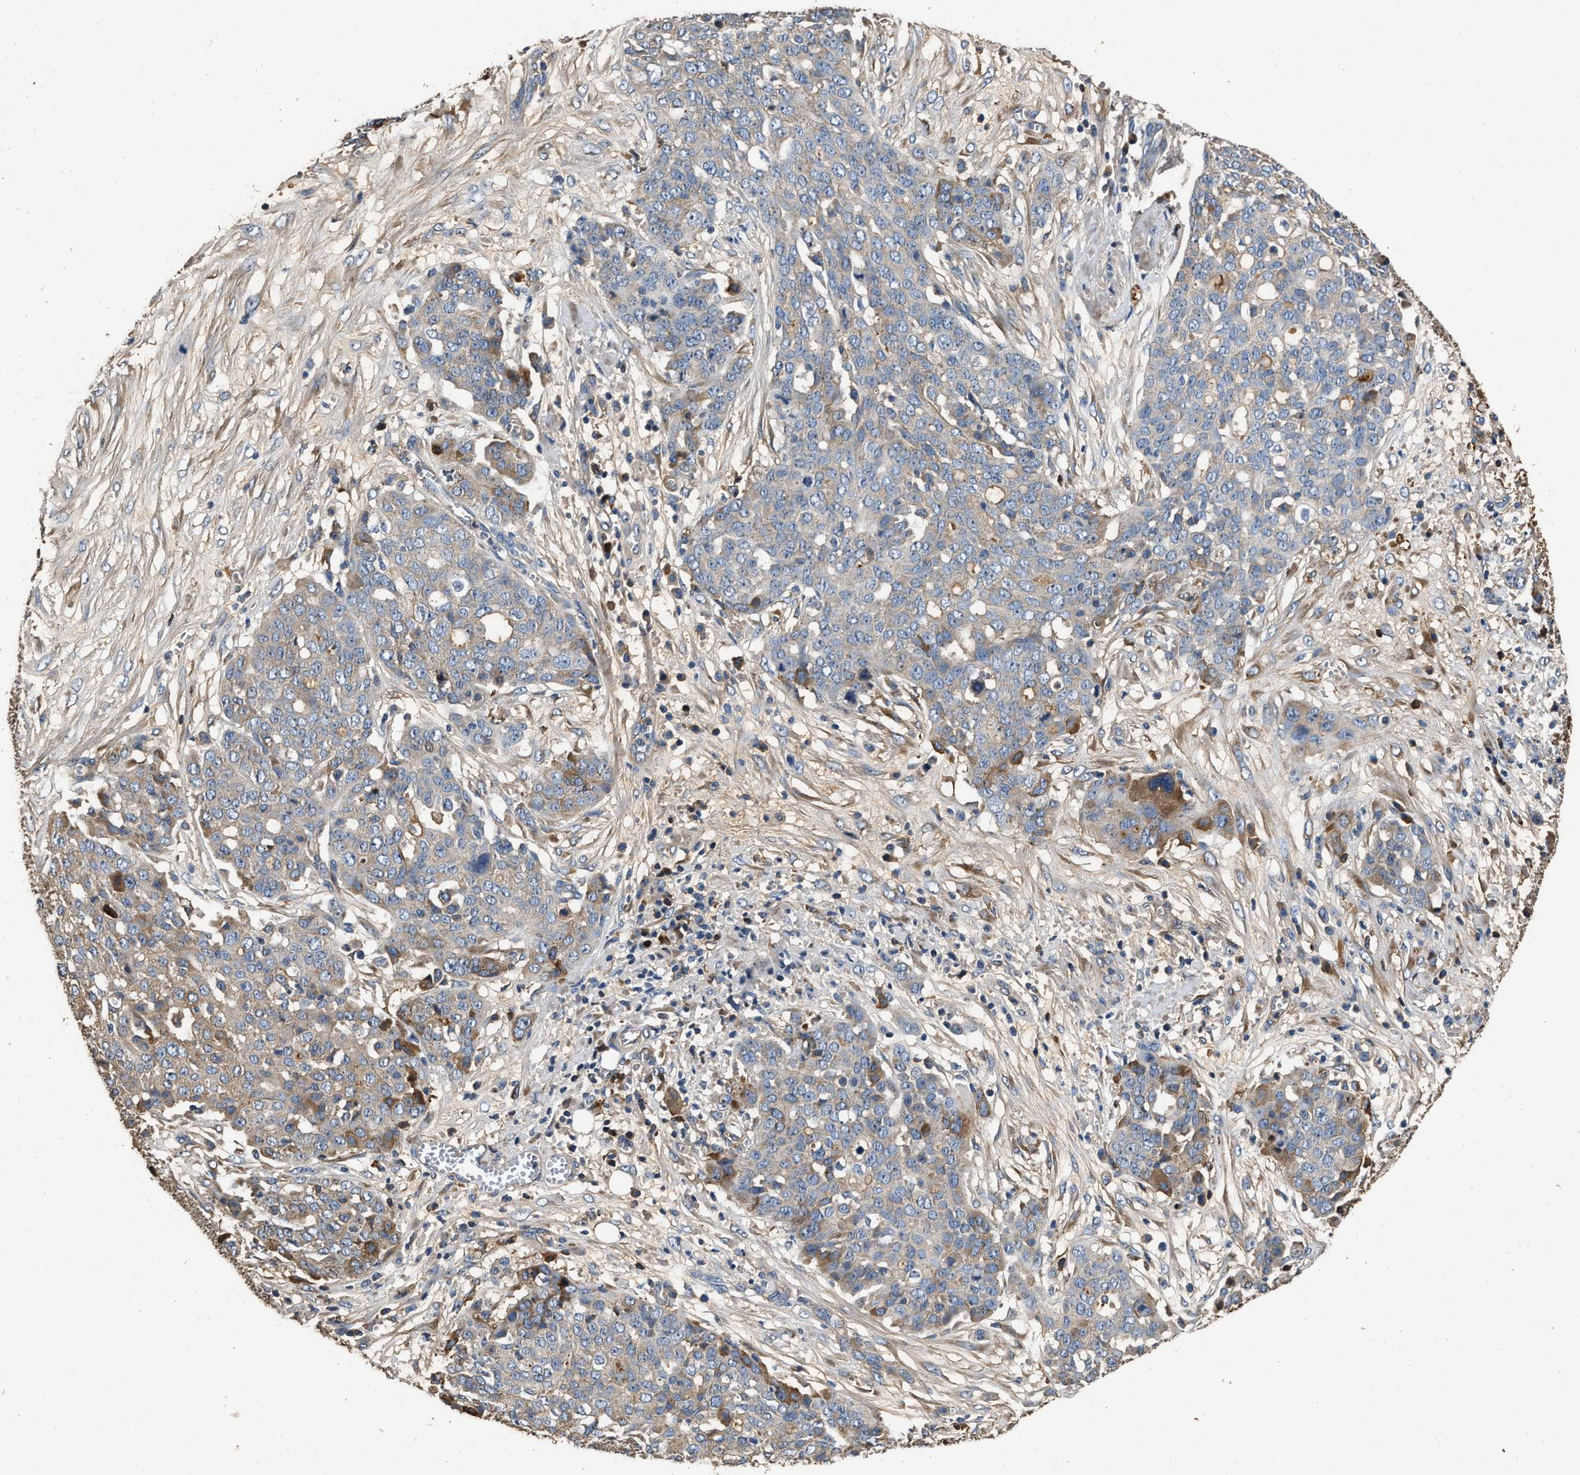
{"staining": {"intensity": "moderate", "quantity": "<25%", "location": "cytoplasmic/membranous"}, "tissue": "ovarian cancer", "cell_type": "Tumor cells", "image_type": "cancer", "snomed": [{"axis": "morphology", "description": "Cystadenocarcinoma, serous, NOS"}, {"axis": "topography", "description": "Soft tissue"}, {"axis": "topography", "description": "Ovary"}], "caption": "A brown stain shows moderate cytoplasmic/membranous positivity of a protein in ovarian cancer tumor cells. The protein of interest is shown in brown color, while the nuclei are stained blue.", "gene": "C3", "patient": {"sex": "female", "age": 57}}